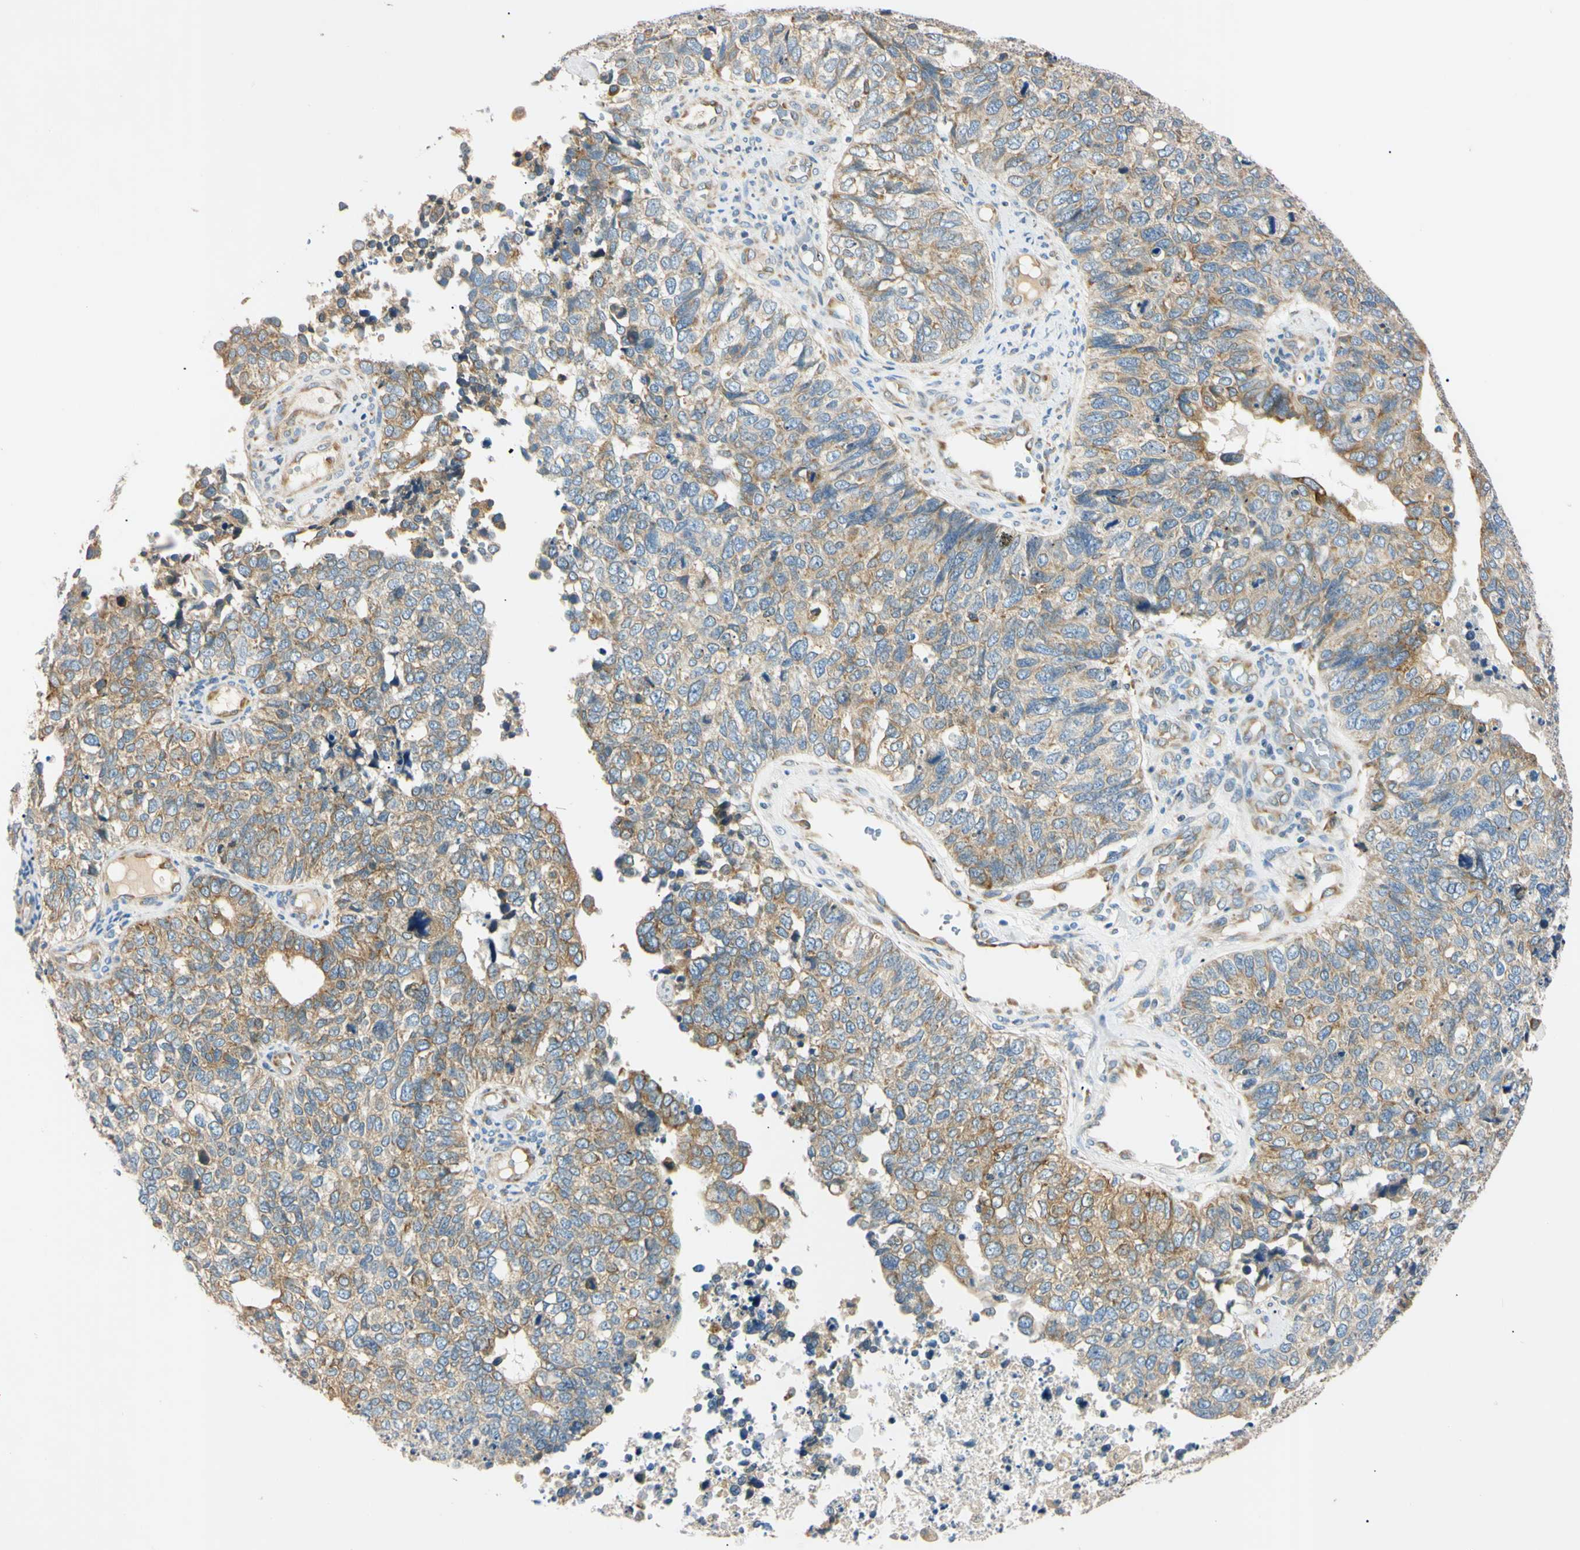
{"staining": {"intensity": "moderate", "quantity": "25%-75%", "location": "cytoplasmic/membranous"}, "tissue": "cervical cancer", "cell_type": "Tumor cells", "image_type": "cancer", "snomed": [{"axis": "morphology", "description": "Squamous cell carcinoma, NOS"}, {"axis": "topography", "description": "Cervix"}], "caption": "Immunohistochemical staining of human cervical squamous cell carcinoma reveals medium levels of moderate cytoplasmic/membranous positivity in approximately 25%-75% of tumor cells.", "gene": "DNAJB12", "patient": {"sex": "female", "age": 63}}